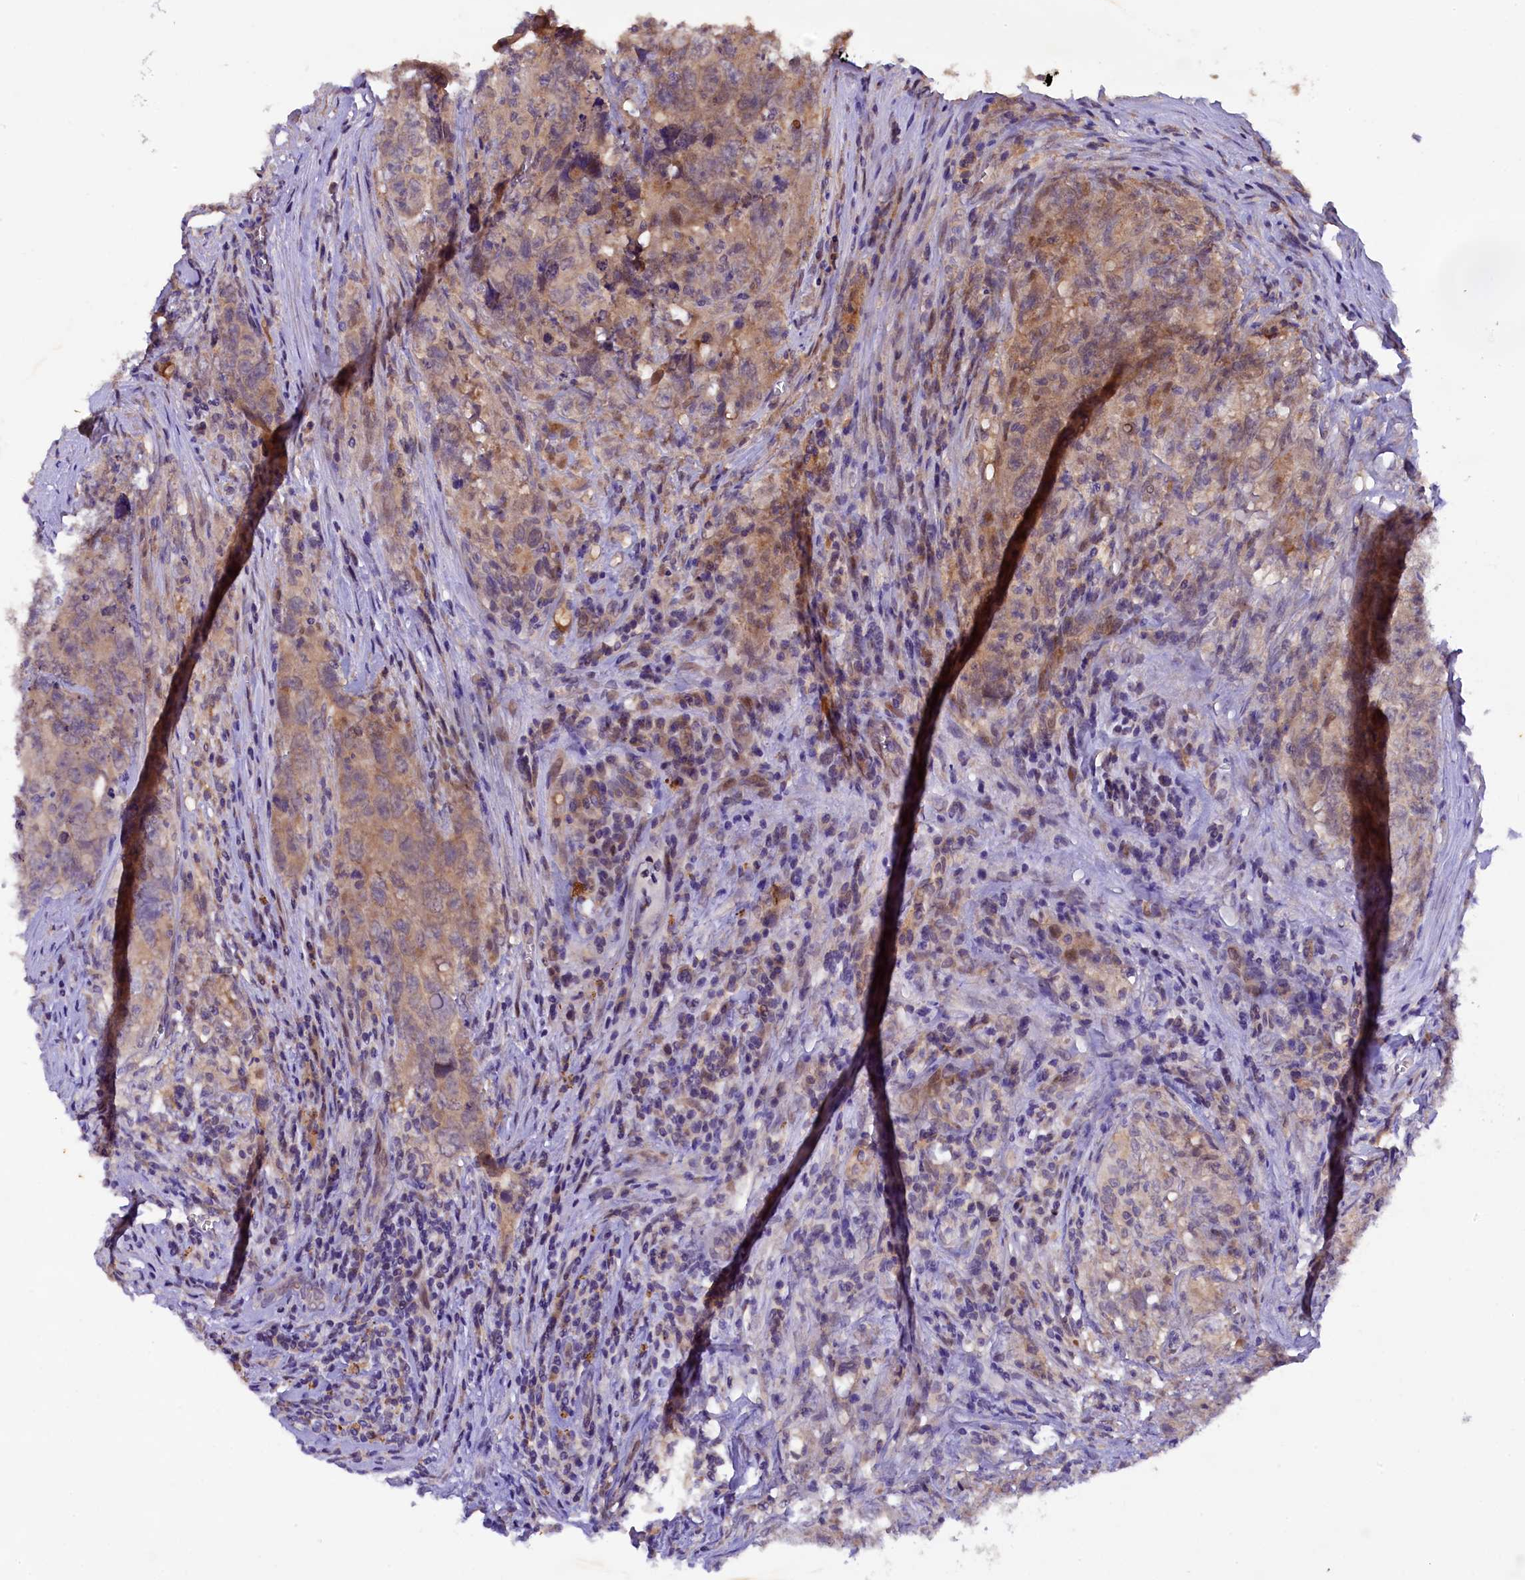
{"staining": {"intensity": "weak", "quantity": "25%-75%", "location": "cytoplasmic/membranous"}, "tissue": "testis cancer", "cell_type": "Tumor cells", "image_type": "cancer", "snomed": [{"axis": "morphology", "description": "Seminoma, NOS"}, {"axis": "morphology", "description": "Carcinoma, Embryonal, NOS"}, {"axis": "topography", "description": "Testis"}], "caption": "This image demonstrates IHC staining of human testis cancer (seminoma), with low weak cytoplasmic/membranous positivity in about 25%-75% of tumor cells.", "gene": "PLXNB1", "patient": {"sex": "male", "age": 43}}